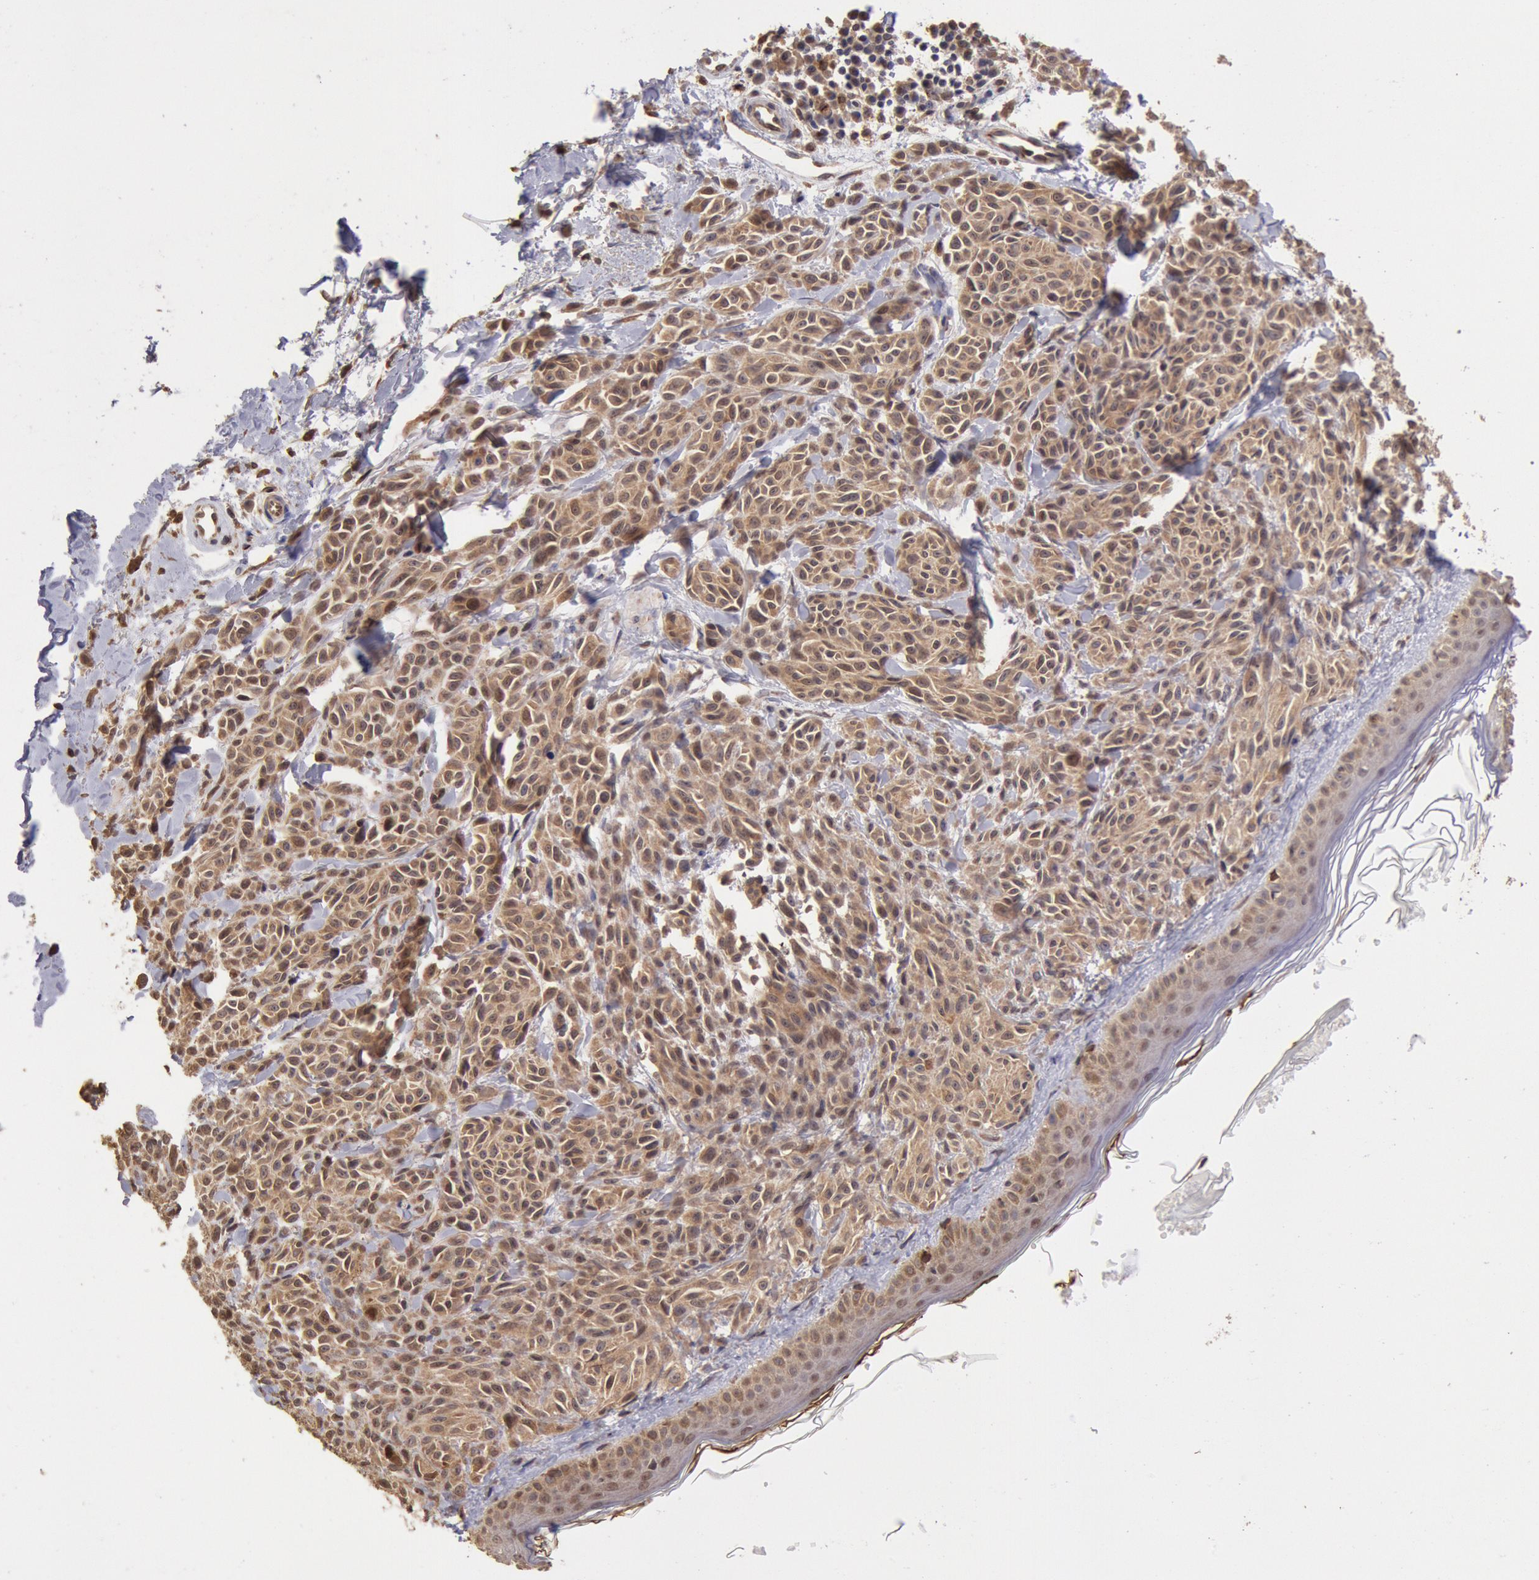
{"staining": {"intensity": "moderate", "quantity": ">75%", "location": "cytoplasmic/membranous,nuclear"}, "tissue": "melanoma", "cell_type": "Tumor cells", "image_type": "cancer", "snomed": [{"axis": "morphology", "description": "Malignant melanoma, NOS"}, {"axis": "topography", "description": "Skin"}], "caption": "Melanoma stained with a protein marker displays moderate staining in tumor cells.", "gene": "COMT", "patient": {"sex": "female", "age": 73}}